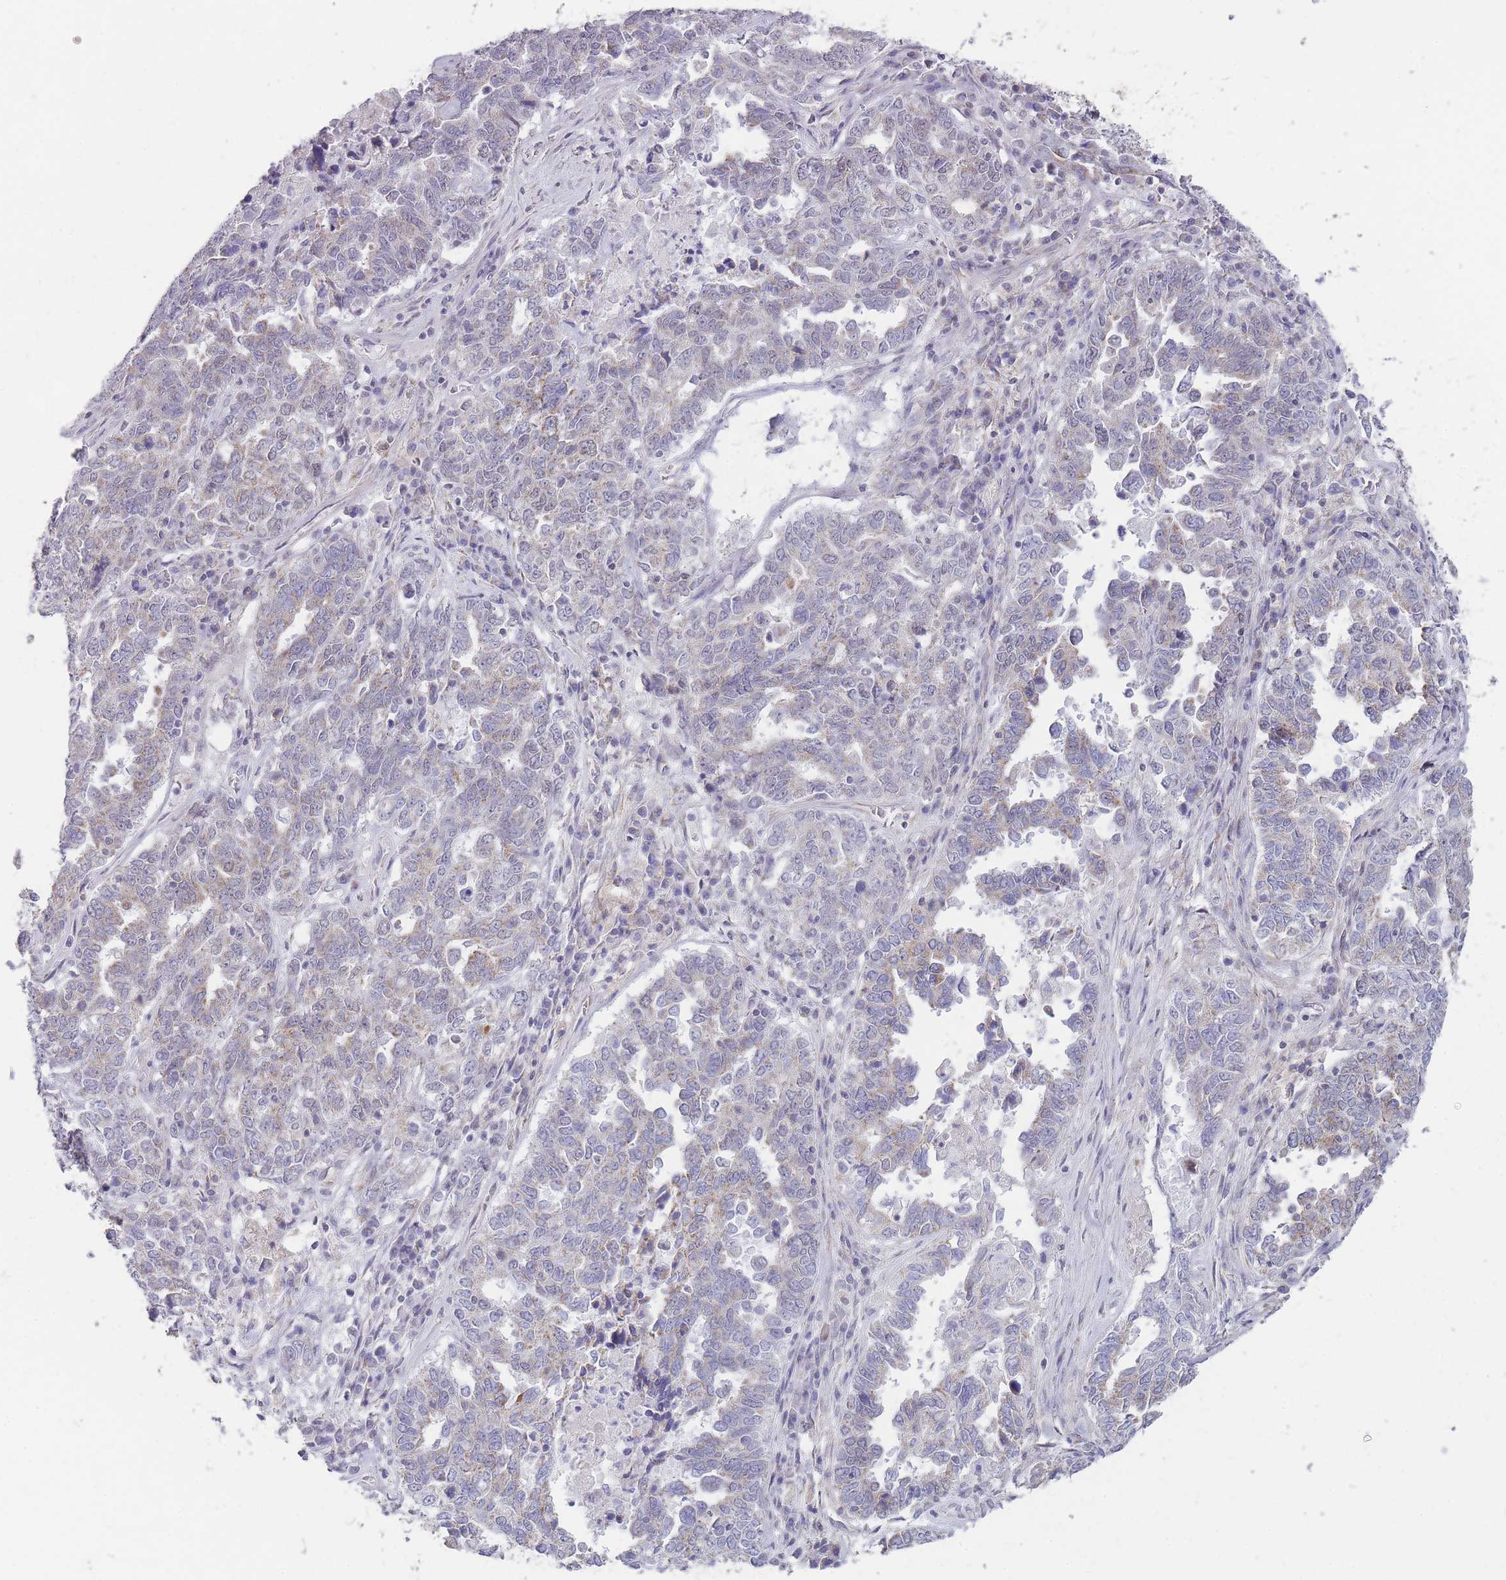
{"staining": {"intensity": "moderate", "quantity": "25%-75%", "location": "cytoplasmic/membranous"}, "tissue": "ovarian cancer", "cell_type": "Tumor cells", "image_type": "cancer", "snomed": [{"axis": "morphology", "description": "Carcinoma, endometroid"}, {"axis": "topography", "description": "Ovary"}], "caption": "A high-resolution histopathology image shows immunohistochemistry (IHC) staining of ovarian endometroid carcinoma, which exhibits moderate cytoplasmic/membranous staining in approximately 25%-75% of tumor cells. The staining was performed using DAB (3,3'-diaminobenzidine) to visualize the protein expression in brown, while the nuclei were stained in blue with hematoxylin (Magnification: 20x).", "gene": "ZBTB24", "patient": {"sex": "female", "age": 62}}